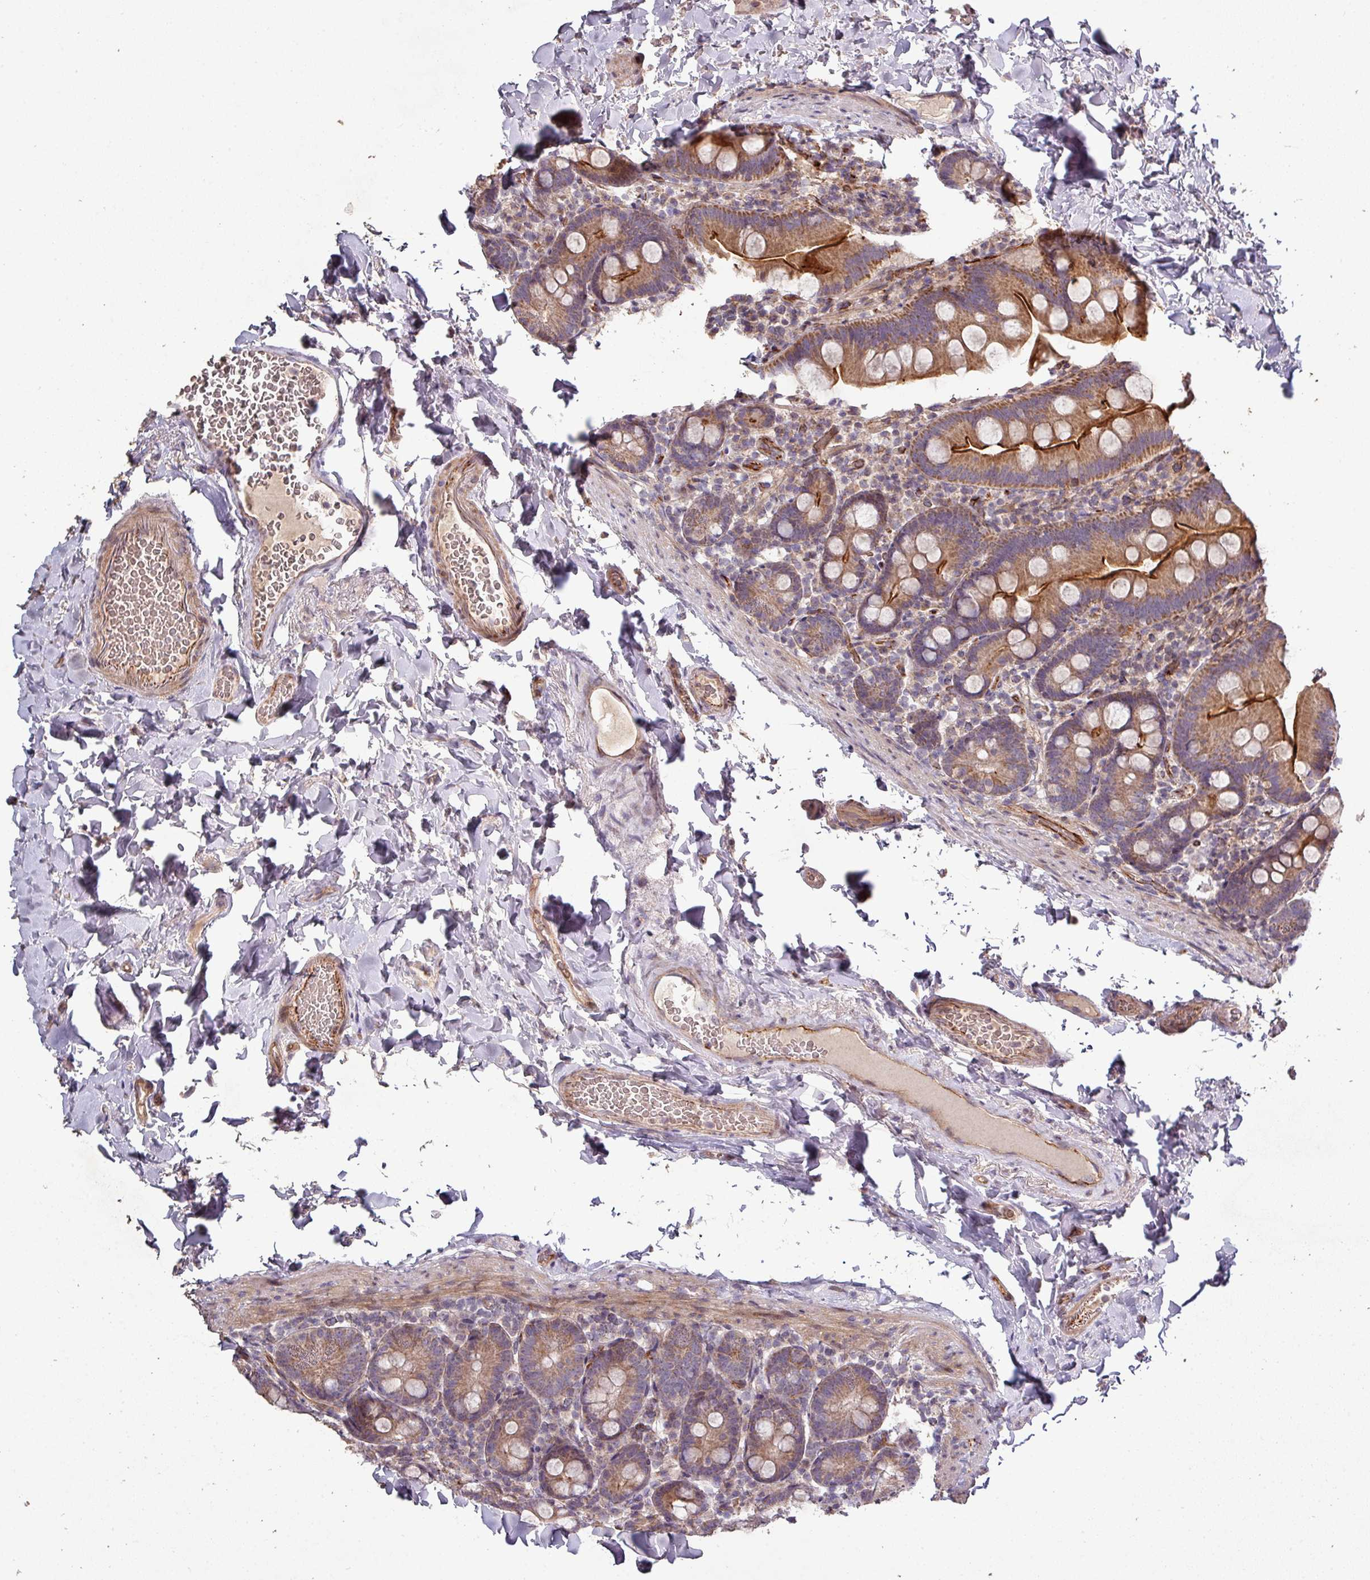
{"staining": {"intensity": "strong", "quantity": ">75%", "location": "cytoplasmic/membranous"}, "tissue": "small intestine", "cell_type": "Glandular cells", "image_type": "normal", "snomed": [{"axis": "morphology", "description": "Normal tissue, NOS"}, {"axis": "topography", "description": "Small intestine"}], "caption": "Strong cytoplasmic/membranous staining for a protein is seen in approximately >75% of glandular cells of benign small intestine using immunohistochemistry (IHC).", "gene": "RPL23A", "patient": {"sex": "female", "age": 68}}